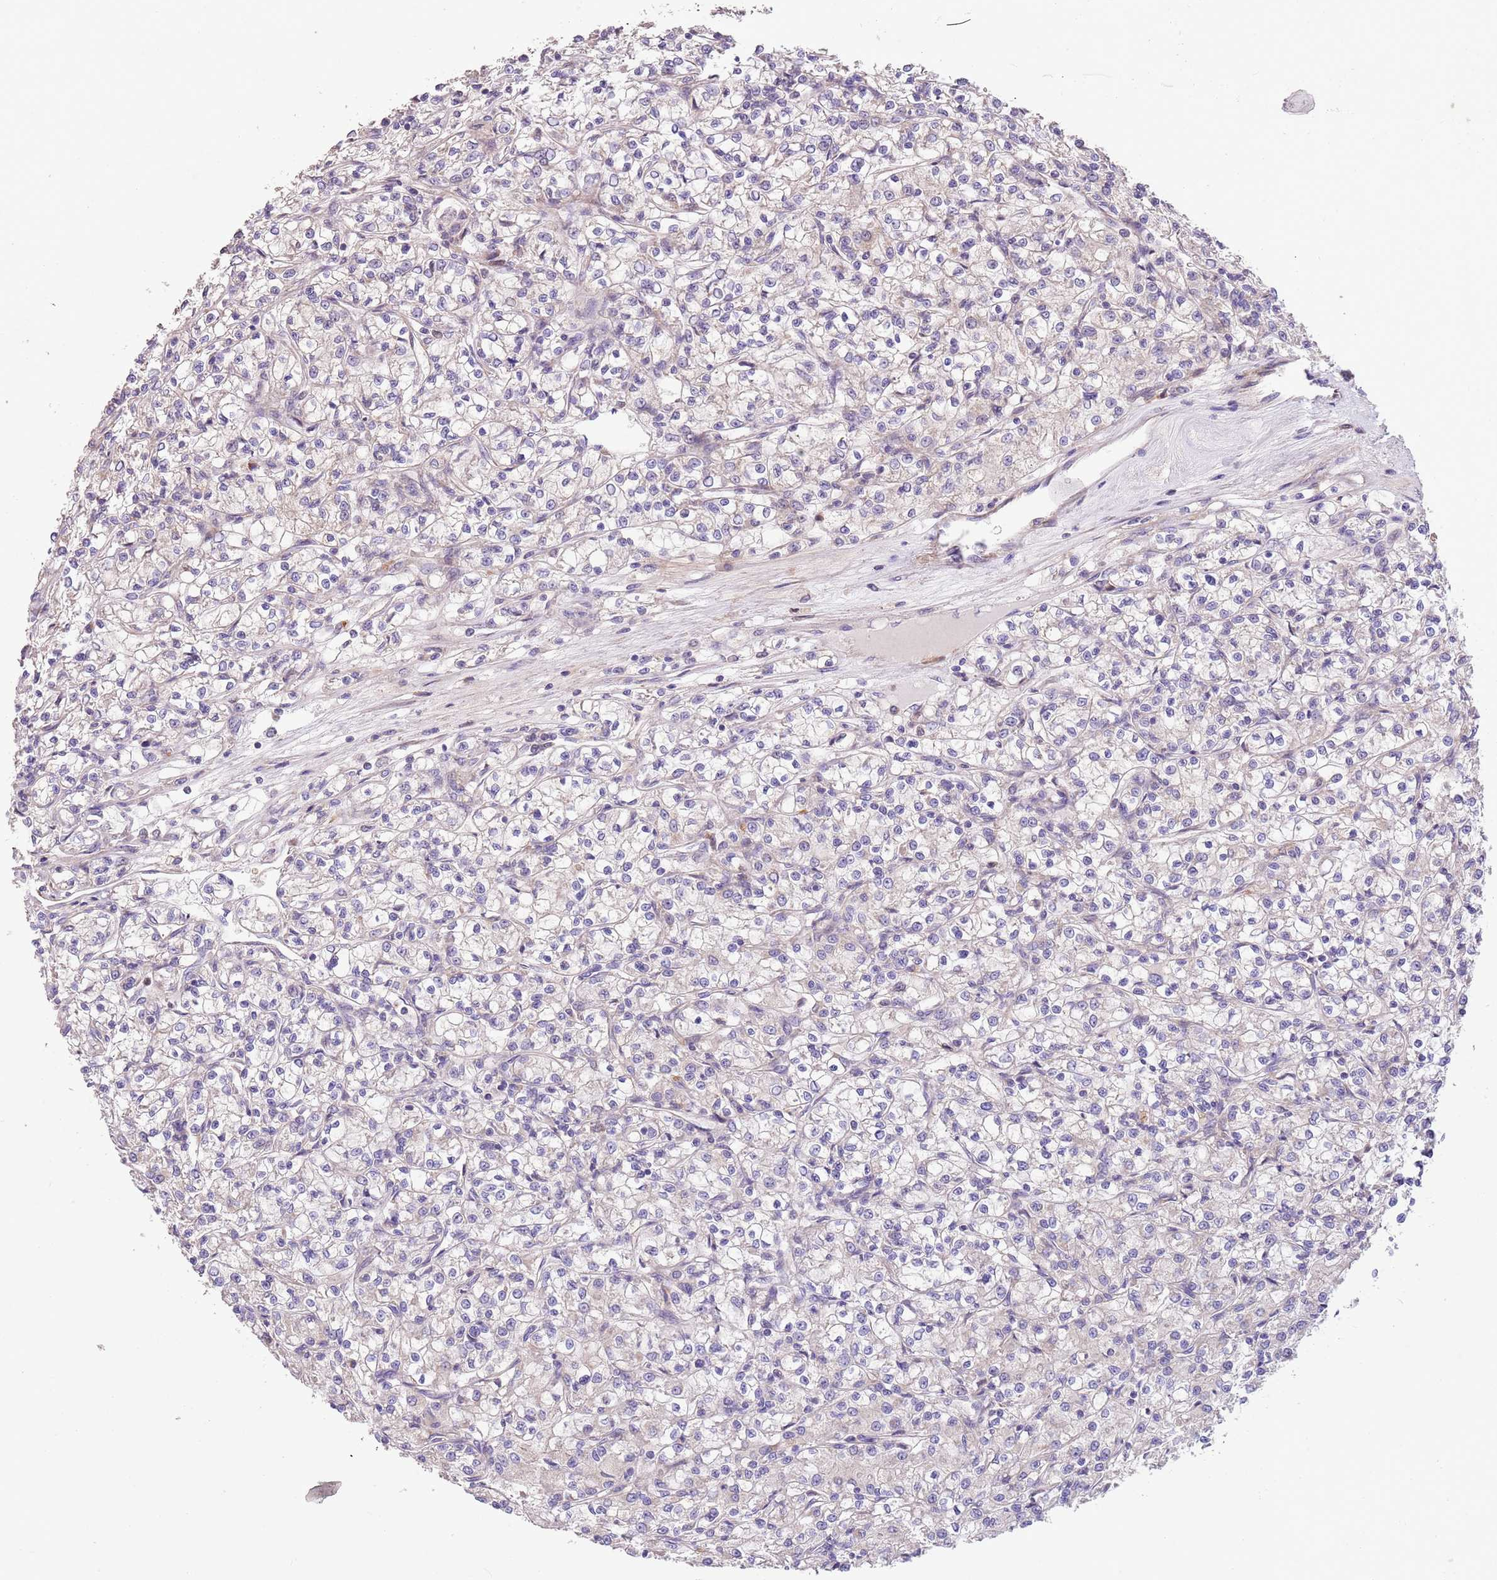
{"staining": {"intensity": "negative", "quantity": "none", "location": "none"}, "tissue": "renal cancer", "cell_type": "Tumor cells", "image_type": "cancer", "snomed": [{"axis": "morphology", "description": "Adenocarcinoma, NOS"}, {"axis": "topography", "description": "Kidney"}], "caption": "This histopathology image is of renal adenocarcinoma stained with immunohistochemistry to label a protein in brown with the nuclei are counter-stained blue. There is no positivity in tumor cells.", "gene": "PIGA", "patient": {"sex": "female", "age": 59}}